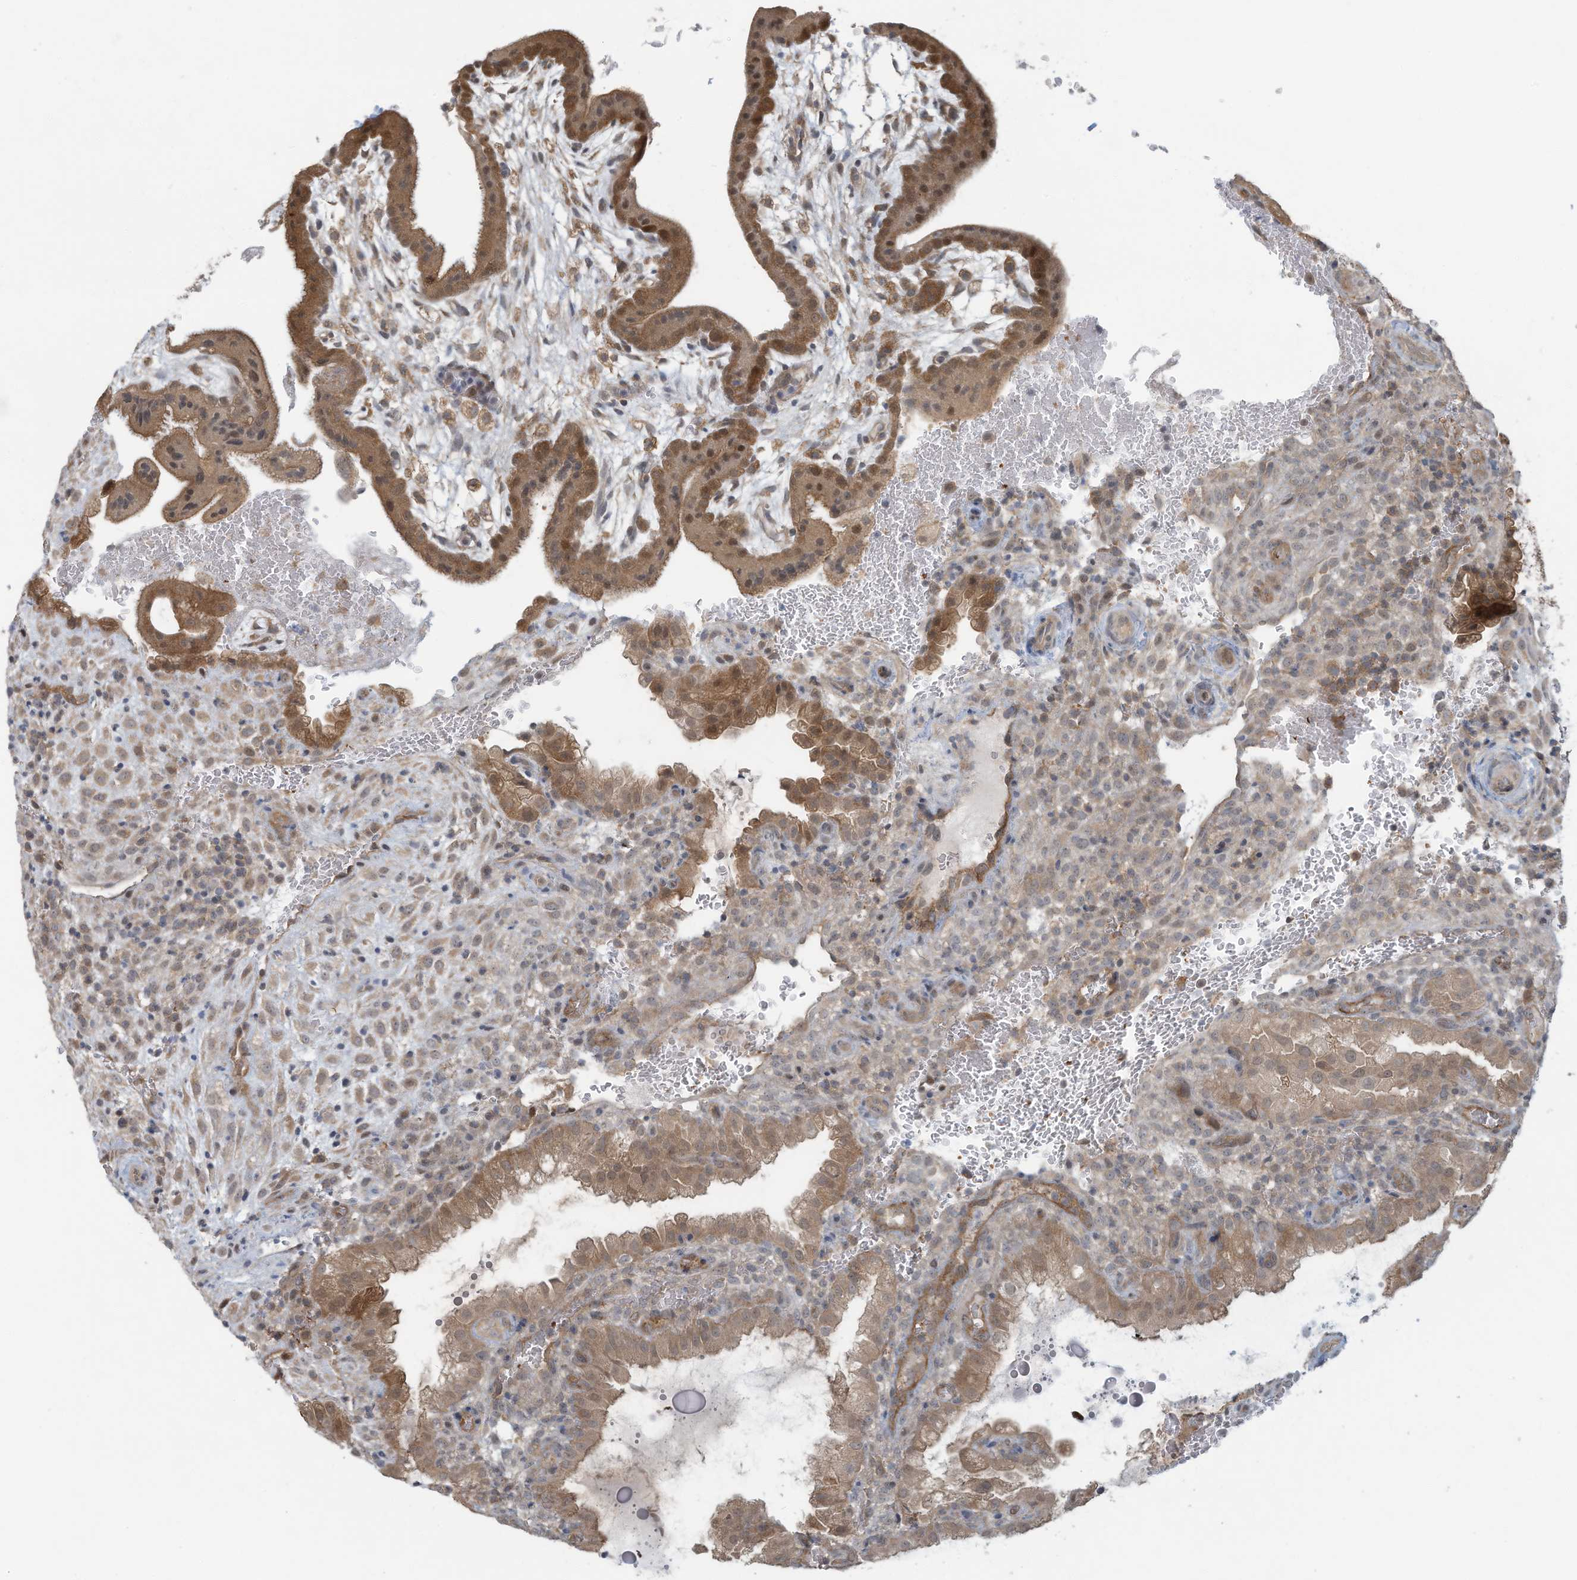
{"staining": {"intensity": "moderate", "quantity": ">75%", "location": "cytoplasmic/membranous"}, "tissue": "placenta", "cell_type": "Decidual cells", "image_type": "normal", "snomed": [{"axis": "morphology", "description": "Normal tissue, NOS"}, {"axis": "topography", "description": "Placenta"}], "caption": "Moderate cytoplasmic/membranous protein staining is identified in approximately >75% of decidual cells in placenta. The protein of interest is stained brown, and the nuclei are stained in blue (DAB (3,3'-diaminobenzidine) IHC with brightfield microscopy, high magnification).", "gene": "ERI2", "patient": {"sex": "female", "age": 35}}